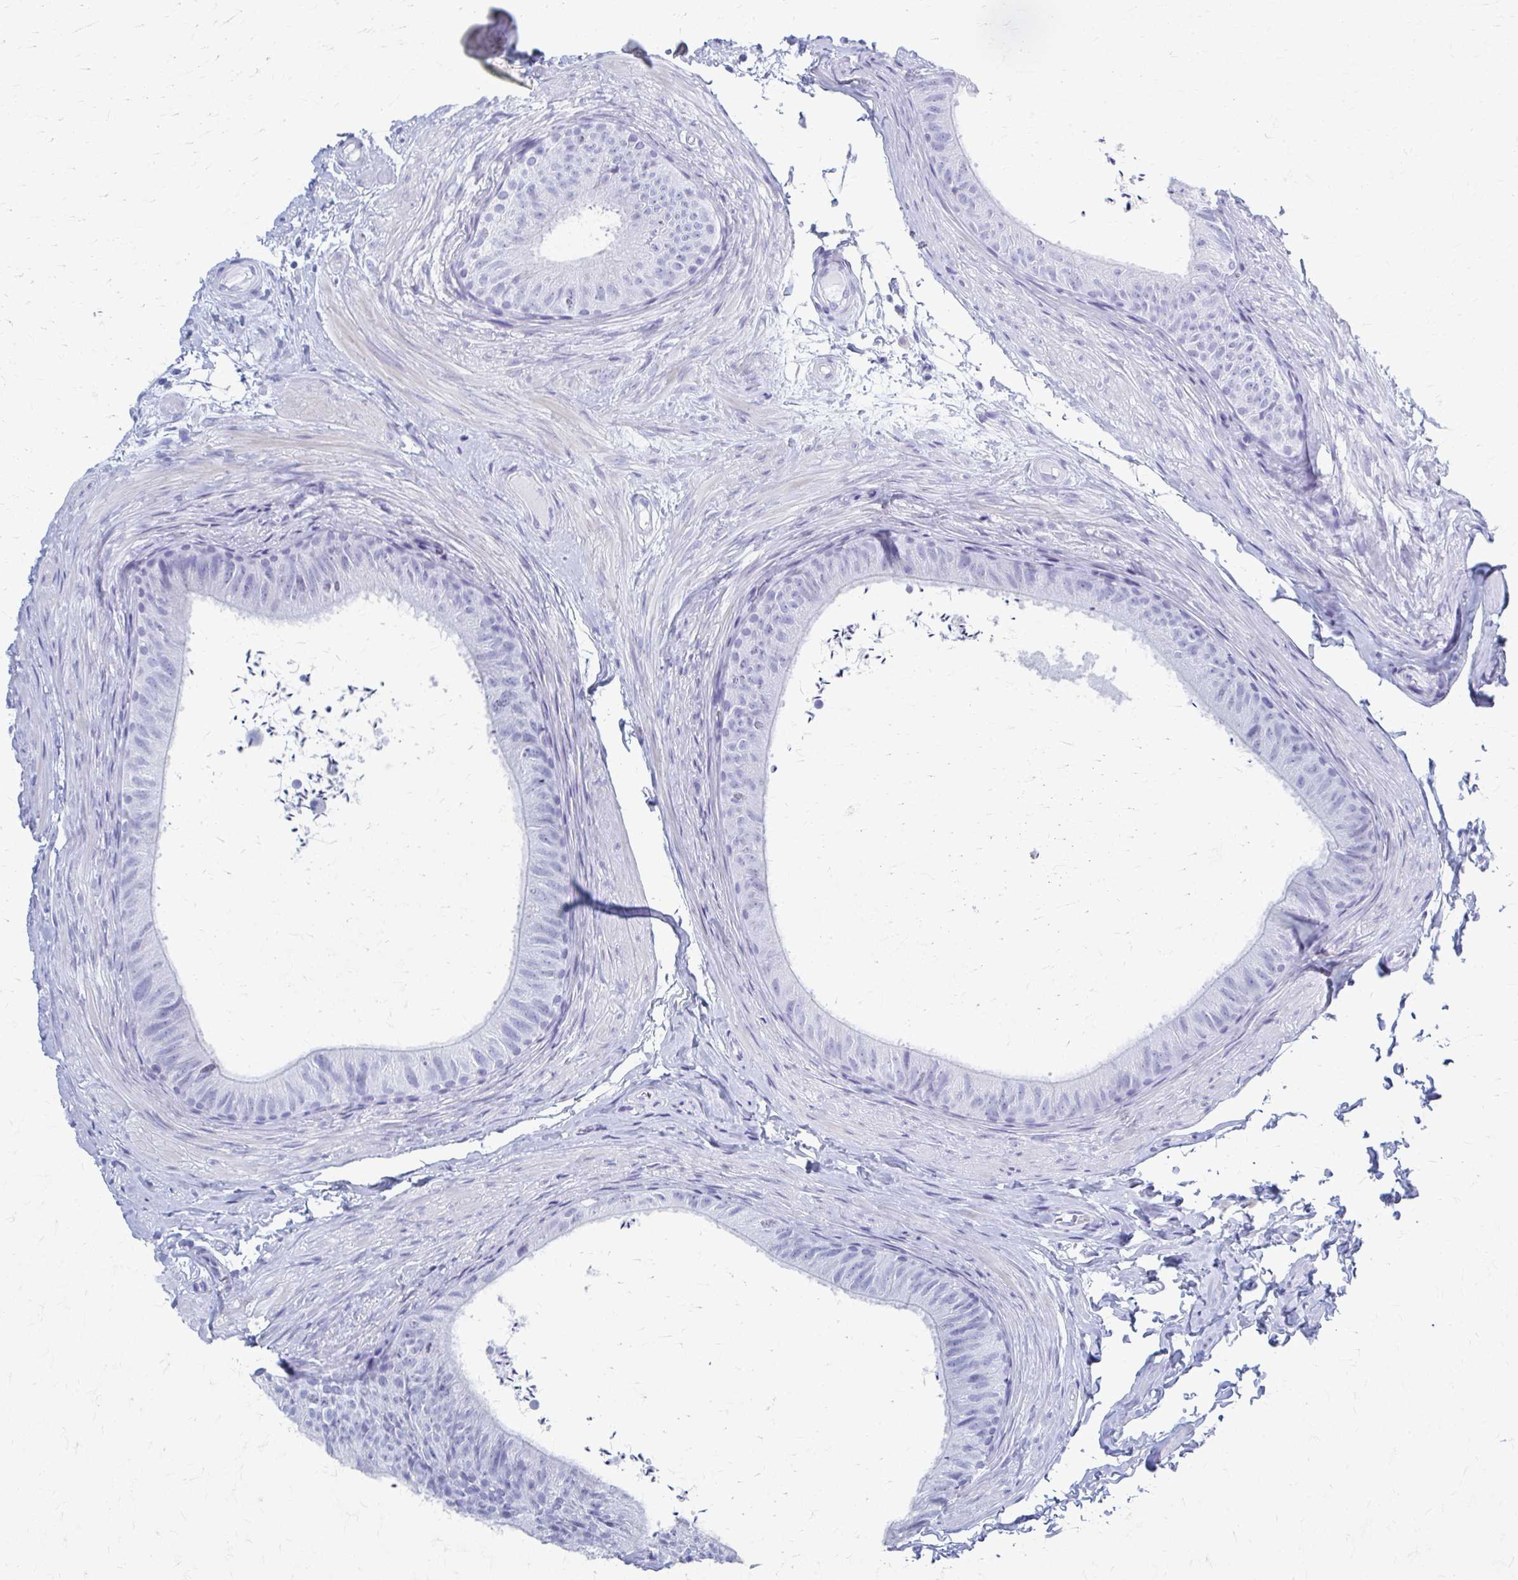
{"staining": {"intensity": "negative", "quantity": "none", "location": "none"}, "tissue": "epididymis", "cell_type": "Glandular cells", "image_type": "normal", "snomed": [{"axis": "morphology", "description": "Normal tissue, NOS"}, {"axis": "topography", "description": "Epididymis, spermatic cord, NOS"}, {"axis": "topography", "description": "Epididymis"}, {"axis": "topography", "description": "Peripheral nerve tissue"}], "caption": "DAB immunohistochemical staining of normal epididymis demonstrates no significant positivity in glandular cells. (DAB (3,3'-diaminobenzidine) immunohistochemistry (IHC), high magnification).", "gene": "CELF5", "patient": {"sex": "male", "age": 29}}